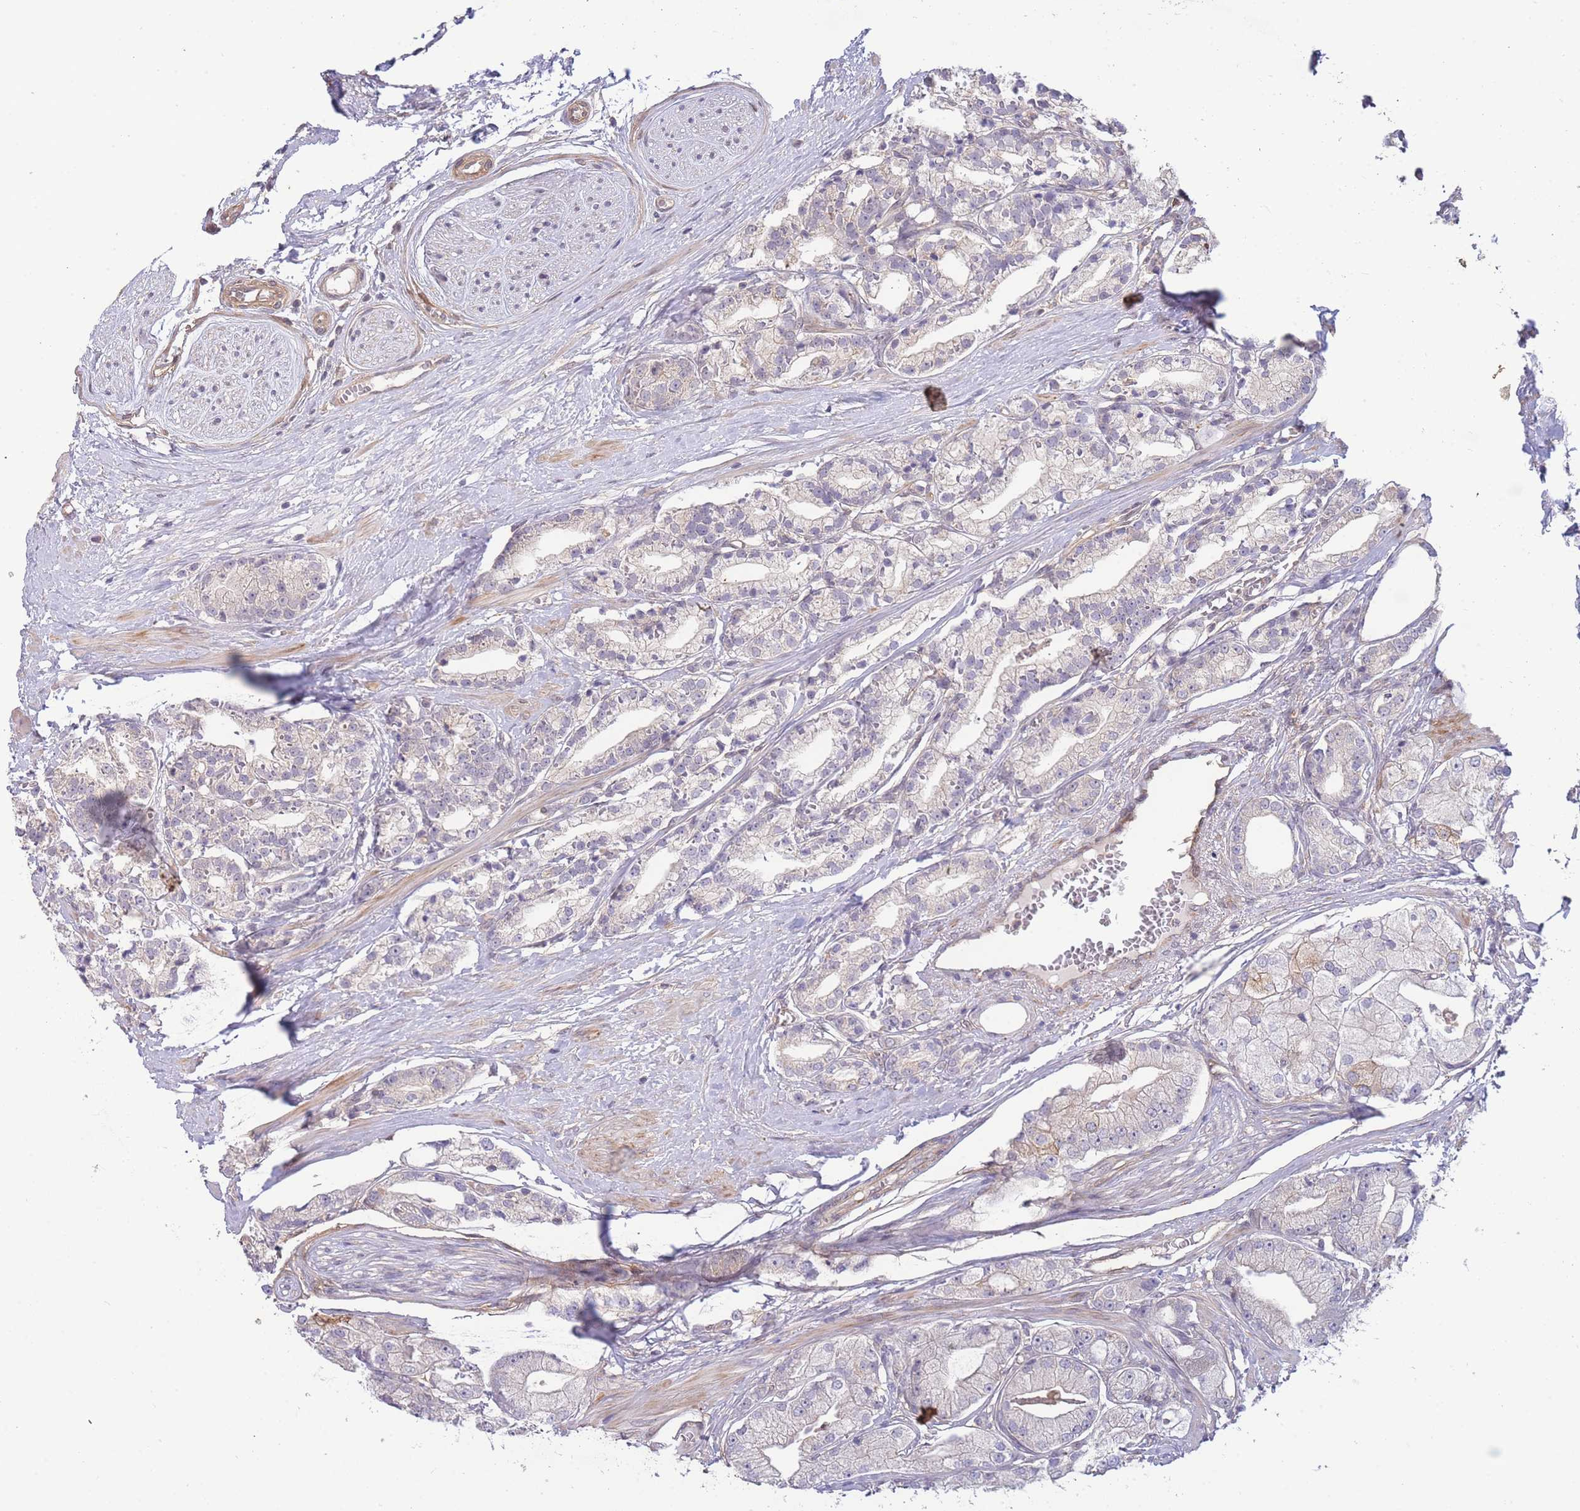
{"staining": {"intensity": "negative", "quantity": "none", "location": "none"}, "tissue": "prostate cancer", "cell_type": "Tumor cells", "image_type": "cancer", "snomed": [{"axis": "morphology", "description": "Adenocarcinoma, High grade"}, {"axis": "topography", "description": "Prostate"}], "caption": "Tumor cells show no significant positivity in adenocarcinoma (high-grade) (prostate).", "gene": "SMC6", "patient": {"sex": "male", "age": 71}}